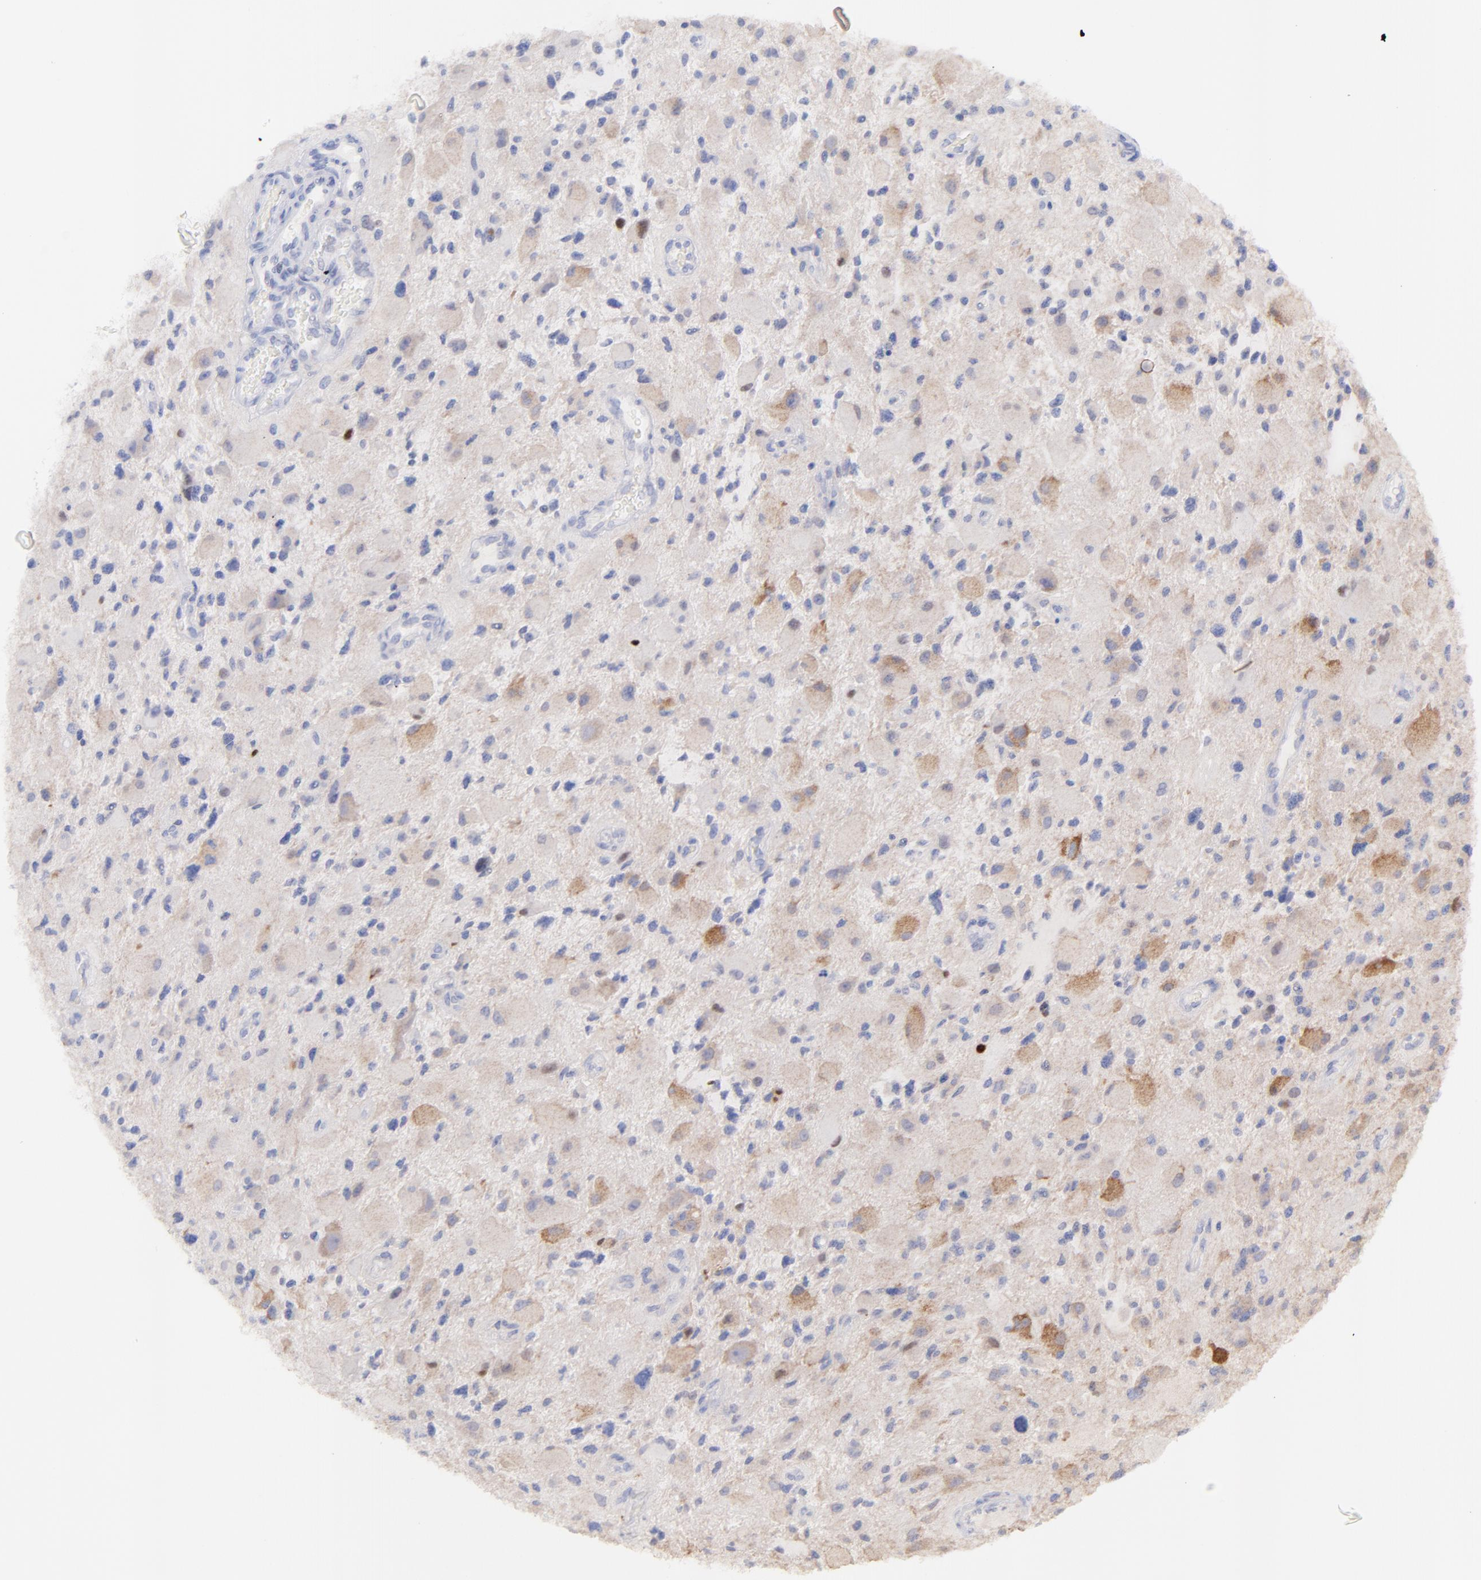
{"staining": {"intensity": "weak", "quantity": "25%-75%", "location": "cytoplasmic/membranous"}, "tissue": "glioma", "cell_type": "Tumor cells", "image_type": "cancer", "snomed": [{"axis": "morphology", "description": "Glioma, malignant, High grade"}, {"axis": "topography", "description": "Brain"}], "caption": "Immunohistochemical staining of glioma shows low levels of weak cytoplasmic/membranous expression in approximately 25%-75% of tumor cells.", "gene": "CFAP57", "patient": {"sex": "female", "age": 60}}